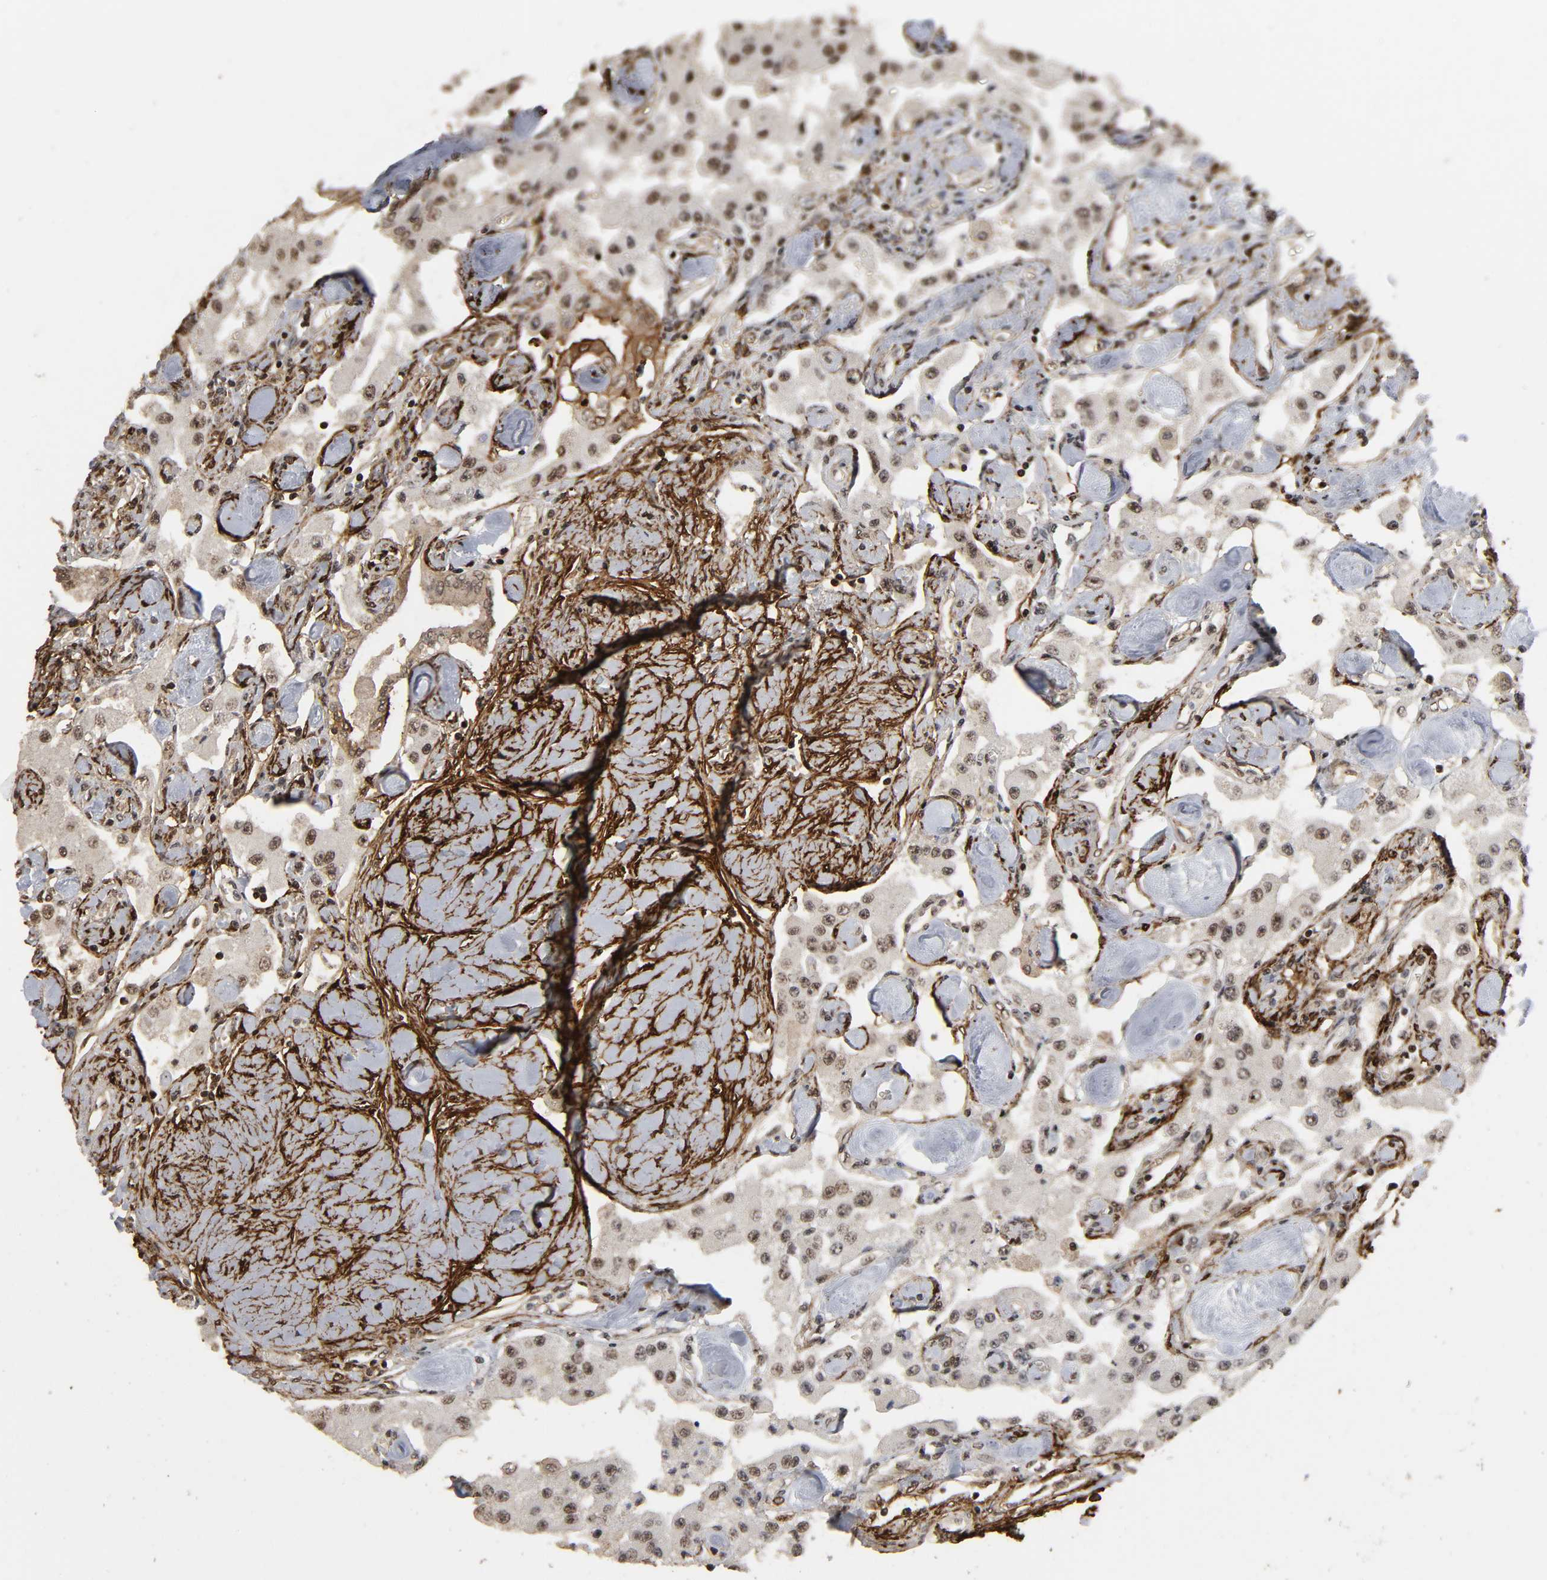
{"staining": {"intensity": "weak", "quantity": "25%-75%", "location": "nuclear"}, "tissue": "carcinoid", "cell_type": "Tumor cells", "image_type": "cancer", "snomed": [{"axis": "morphology", "description": "Carcinoid, malignant, NOS"}, {"axis": "topography", "description": "Pancreas"}], "caption": "This is an image of immunohistochemistry (IHC) staining of malignant carcinoid, which shows weak expression in the nuclear of tumor cells.", "gene": "AHNAK2", "patient": {"sex": "male", "age": 41}}